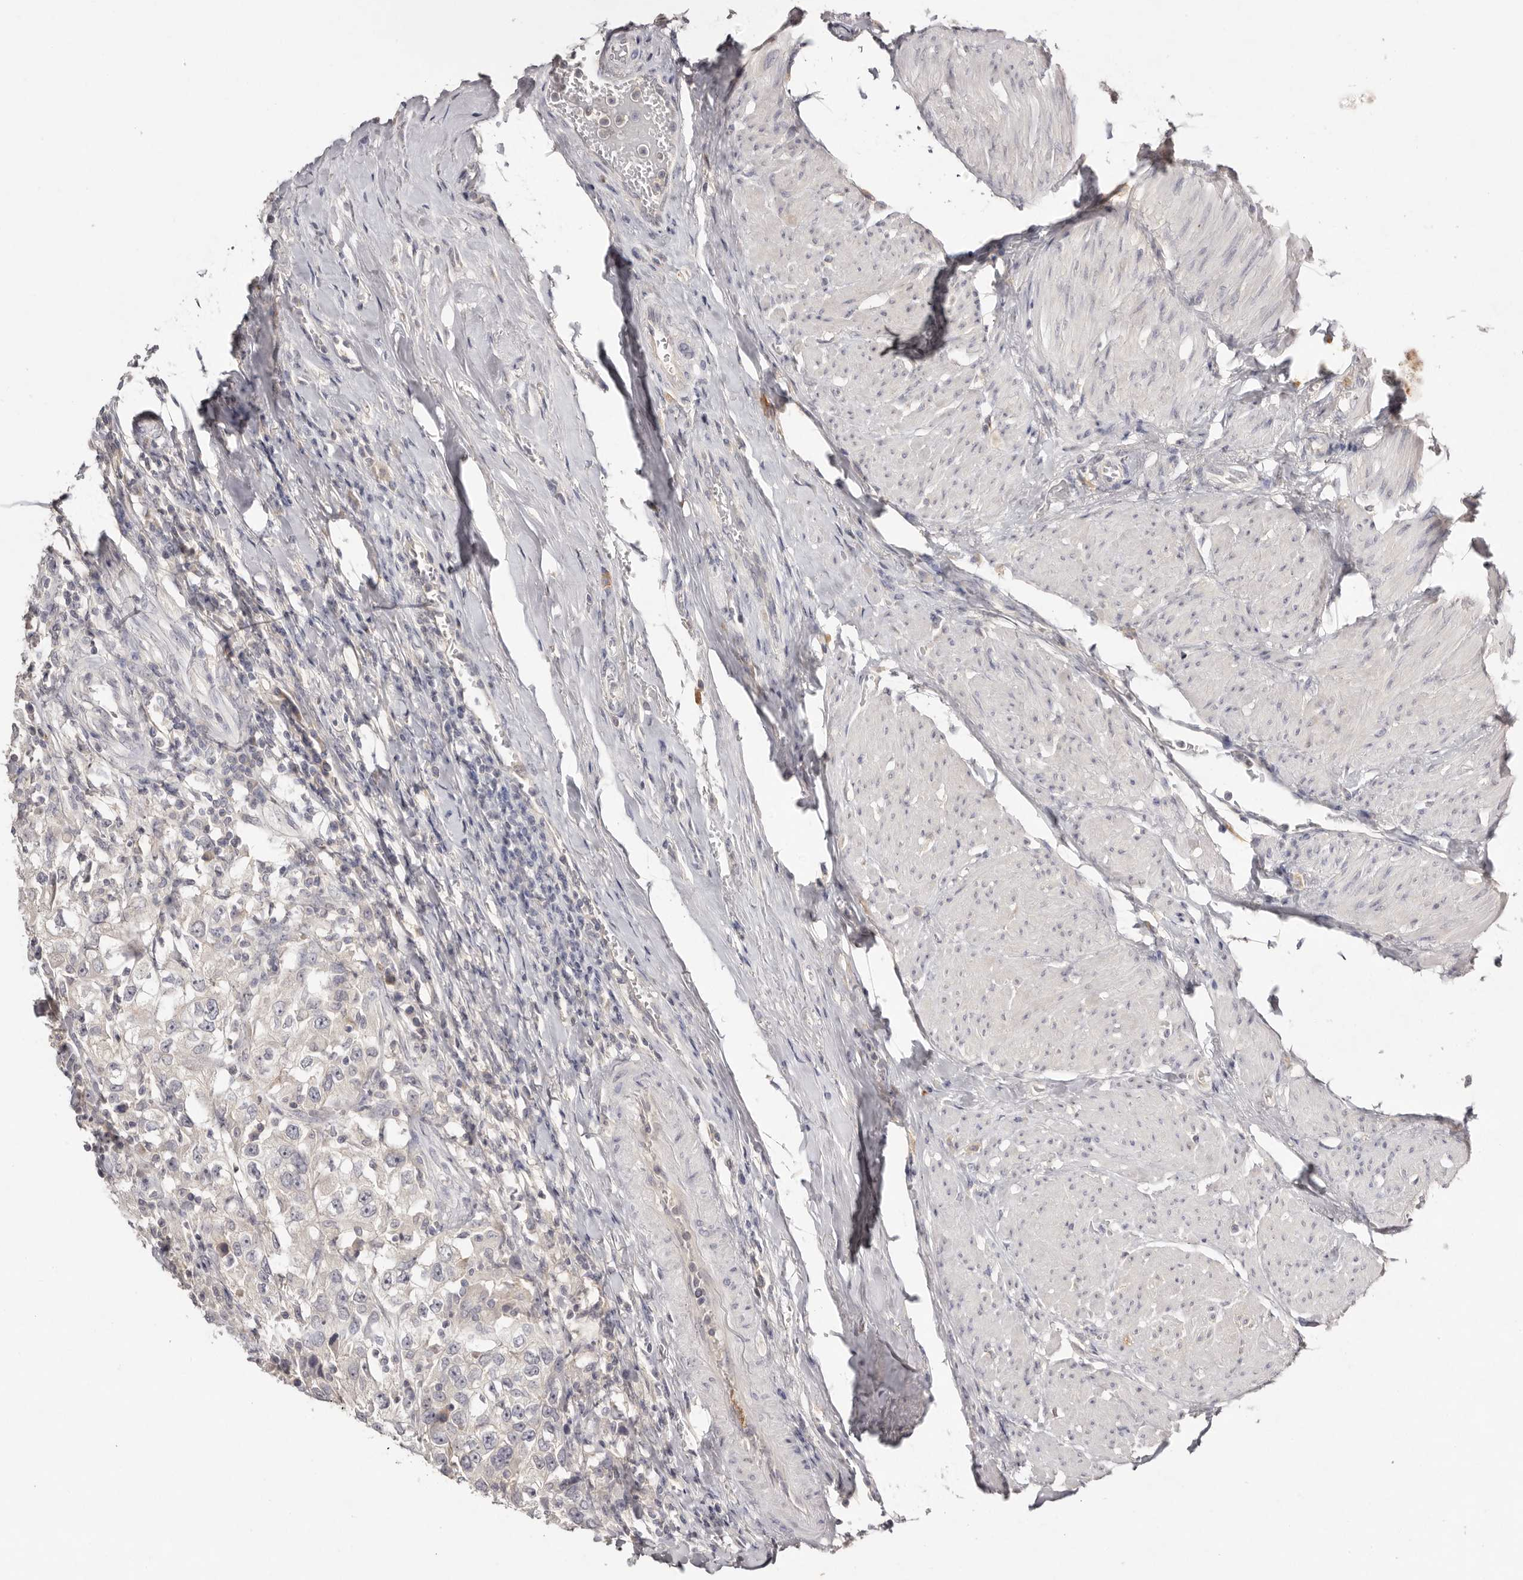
{"staining": {"intensity": "negative", "quantity": "none", "location": "none"}, "tissue": "urothelial cancer", "cell_type": "Tumor cells", "image_type": "cancer", "snomed": [{"axis": "morphology", "description": "Urothelial carcinoma, High grade"}, {"axis": "topography", "description": "Urinary bladder"}], "caption": "Tumor cells are negative for protein expression in human urothelial carcinoma (high-grade).", "gene": "SCUBE2", "patient": {"sex": "female", "age": 80}}